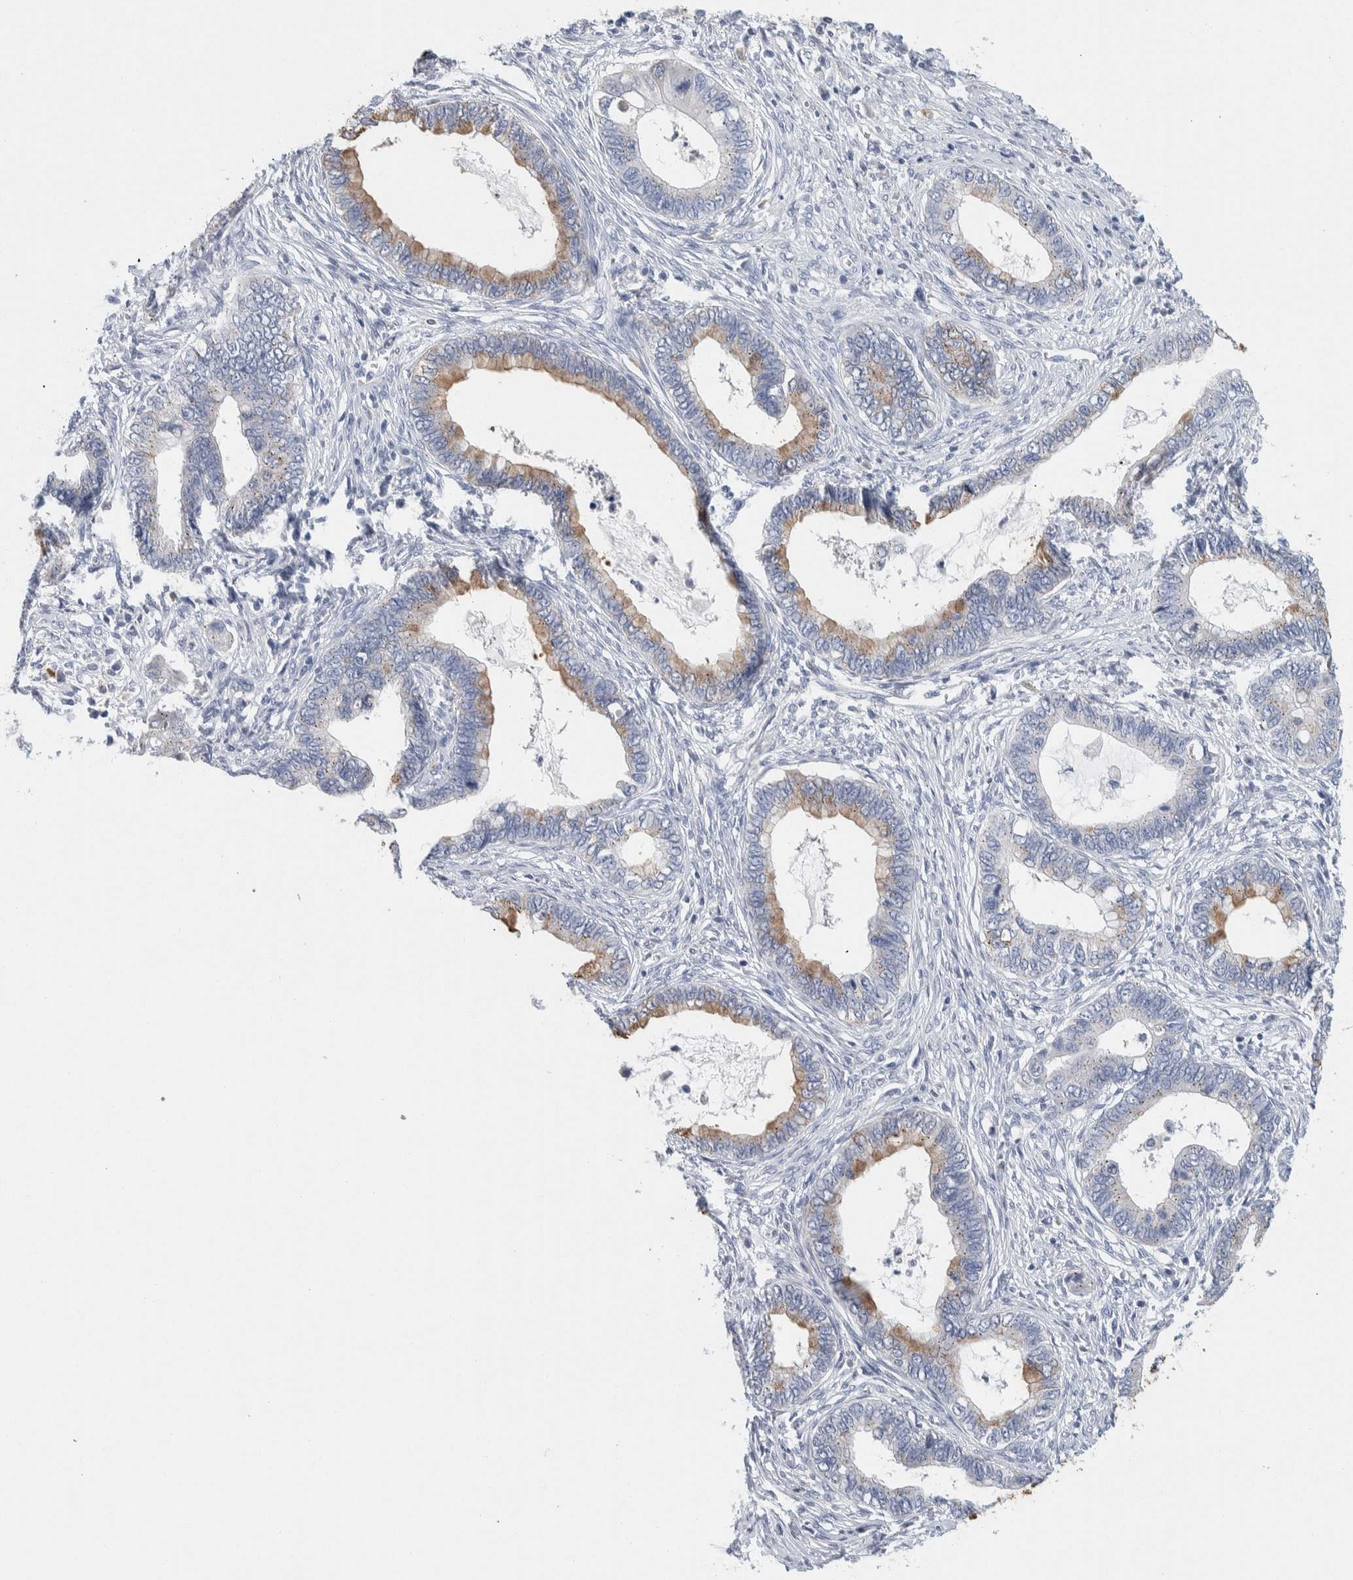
{"staining": {"intensity": "weak", "quantity": "25%-75%", "location": "cytoplasmic/membranous"}, "tissue": "cervical cancer", "cell_type": "Tumor cells", "image_type": "cancer", "snomed": [{"axis": "morphology", "description": "Adenocarcinoma, NOS"}, {"axis": "topography", "description": "Cervix"}], "caption": "Immunohistochemical staining of cervical adenocarcinoma demonstrates low levels of weak cytoplasmic/membranous staining in about 25%-75% of tumor cells. (IHC, brightfield microscopy, high magnification).", "gene": "SCN2A", "patient": {"sex": "female", "age": 44}}